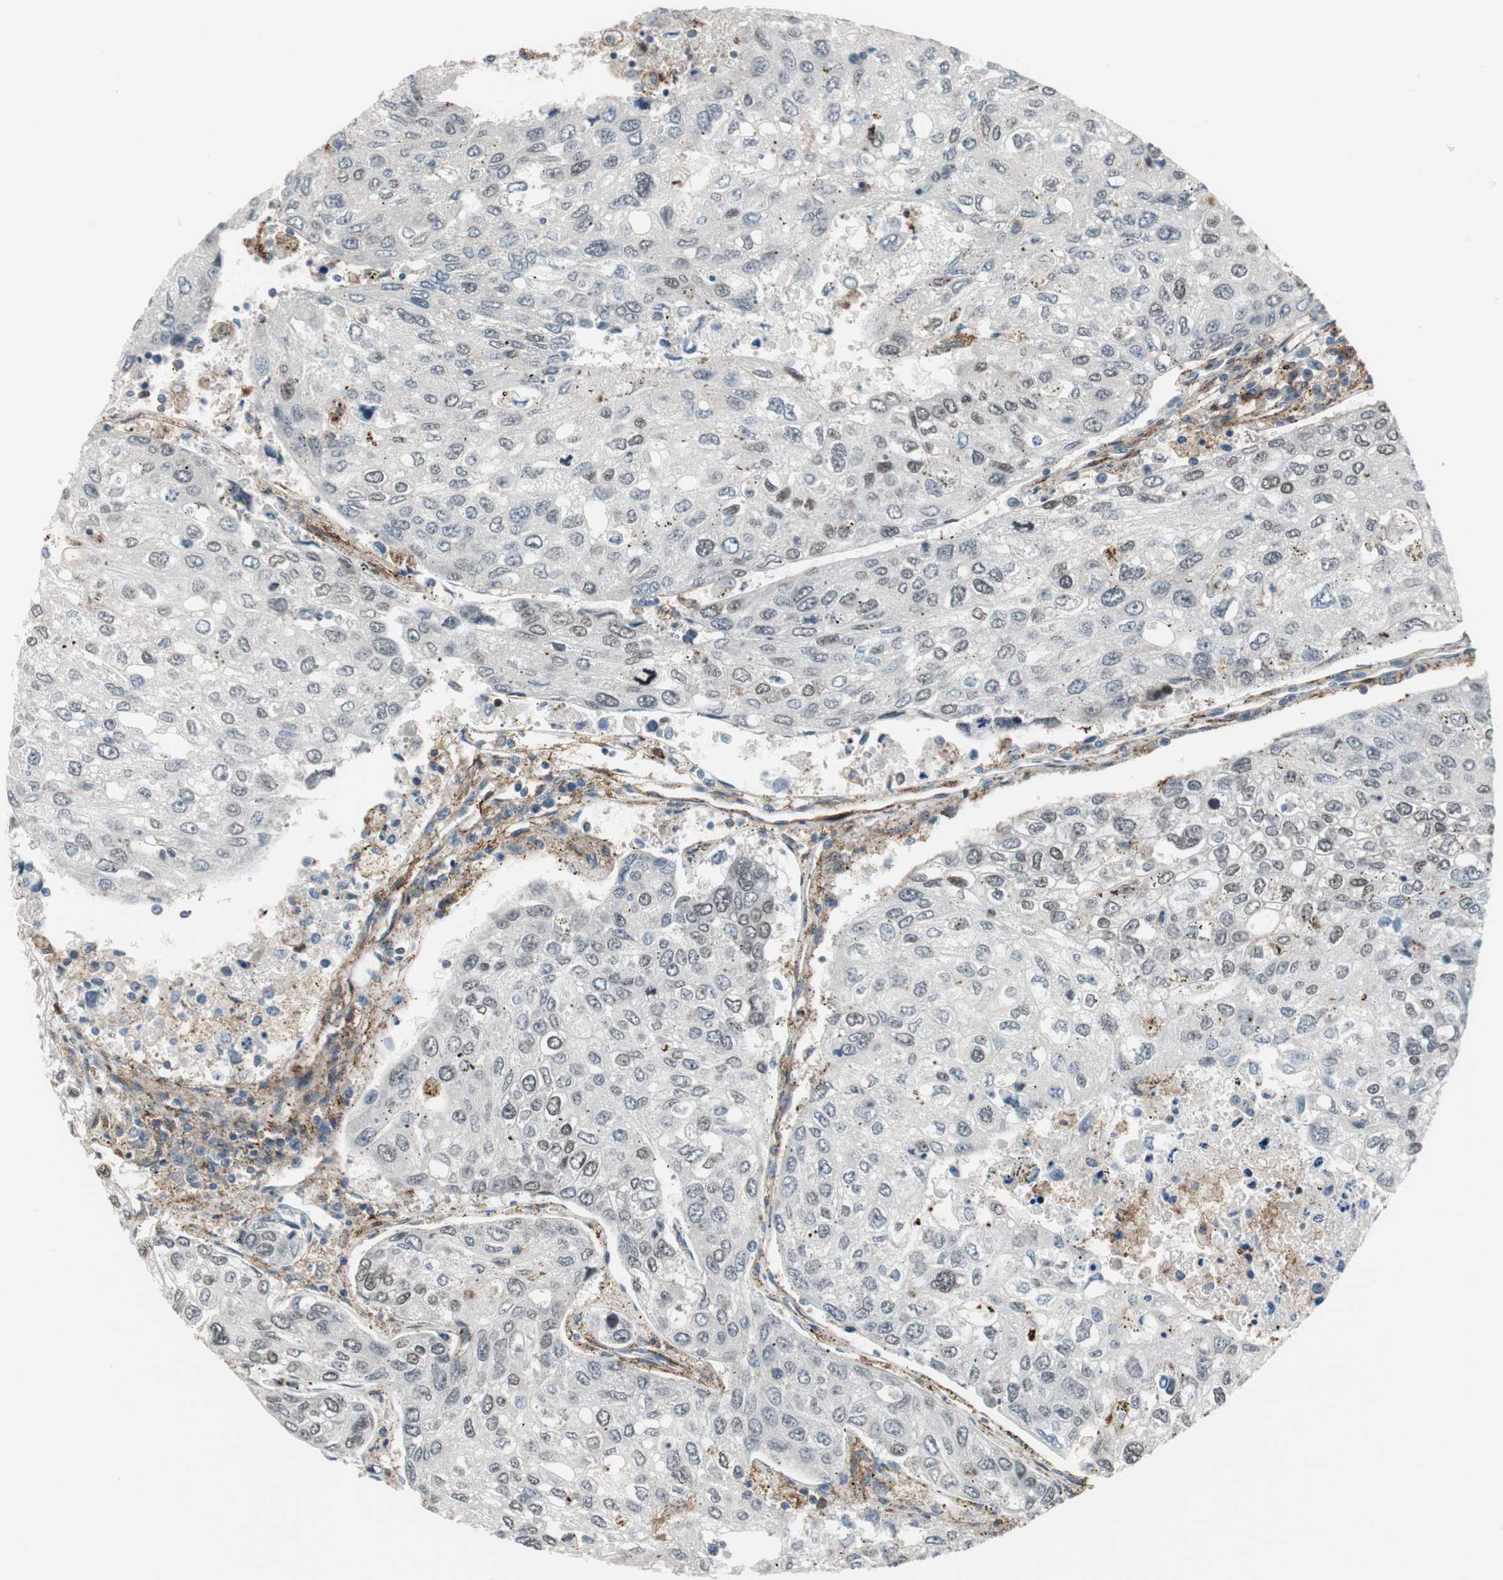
{"staining": {"intensity": "moderate", "quantity": ">75%", "location": "nuclear"}, "tissue": "urothelial cancer", "cell_type": "Tumor cells", "image_type": "cancer", "snomed": [{"axis": "morphology", "description": "Urothelial carcinoma, High grade"}, {"axis": "topography", "description": "Lymph node"}, {"axis": "topography", "description": "Urinary bladder"}], "caption": "The photomicrograph displays staining of urothelial carcinoma (high-grade), revealing moderate nuclear protein expression (brown color) within tumor cells.", "gene": "GRHL1", "patient": {"sex": "male", "age": 51}}